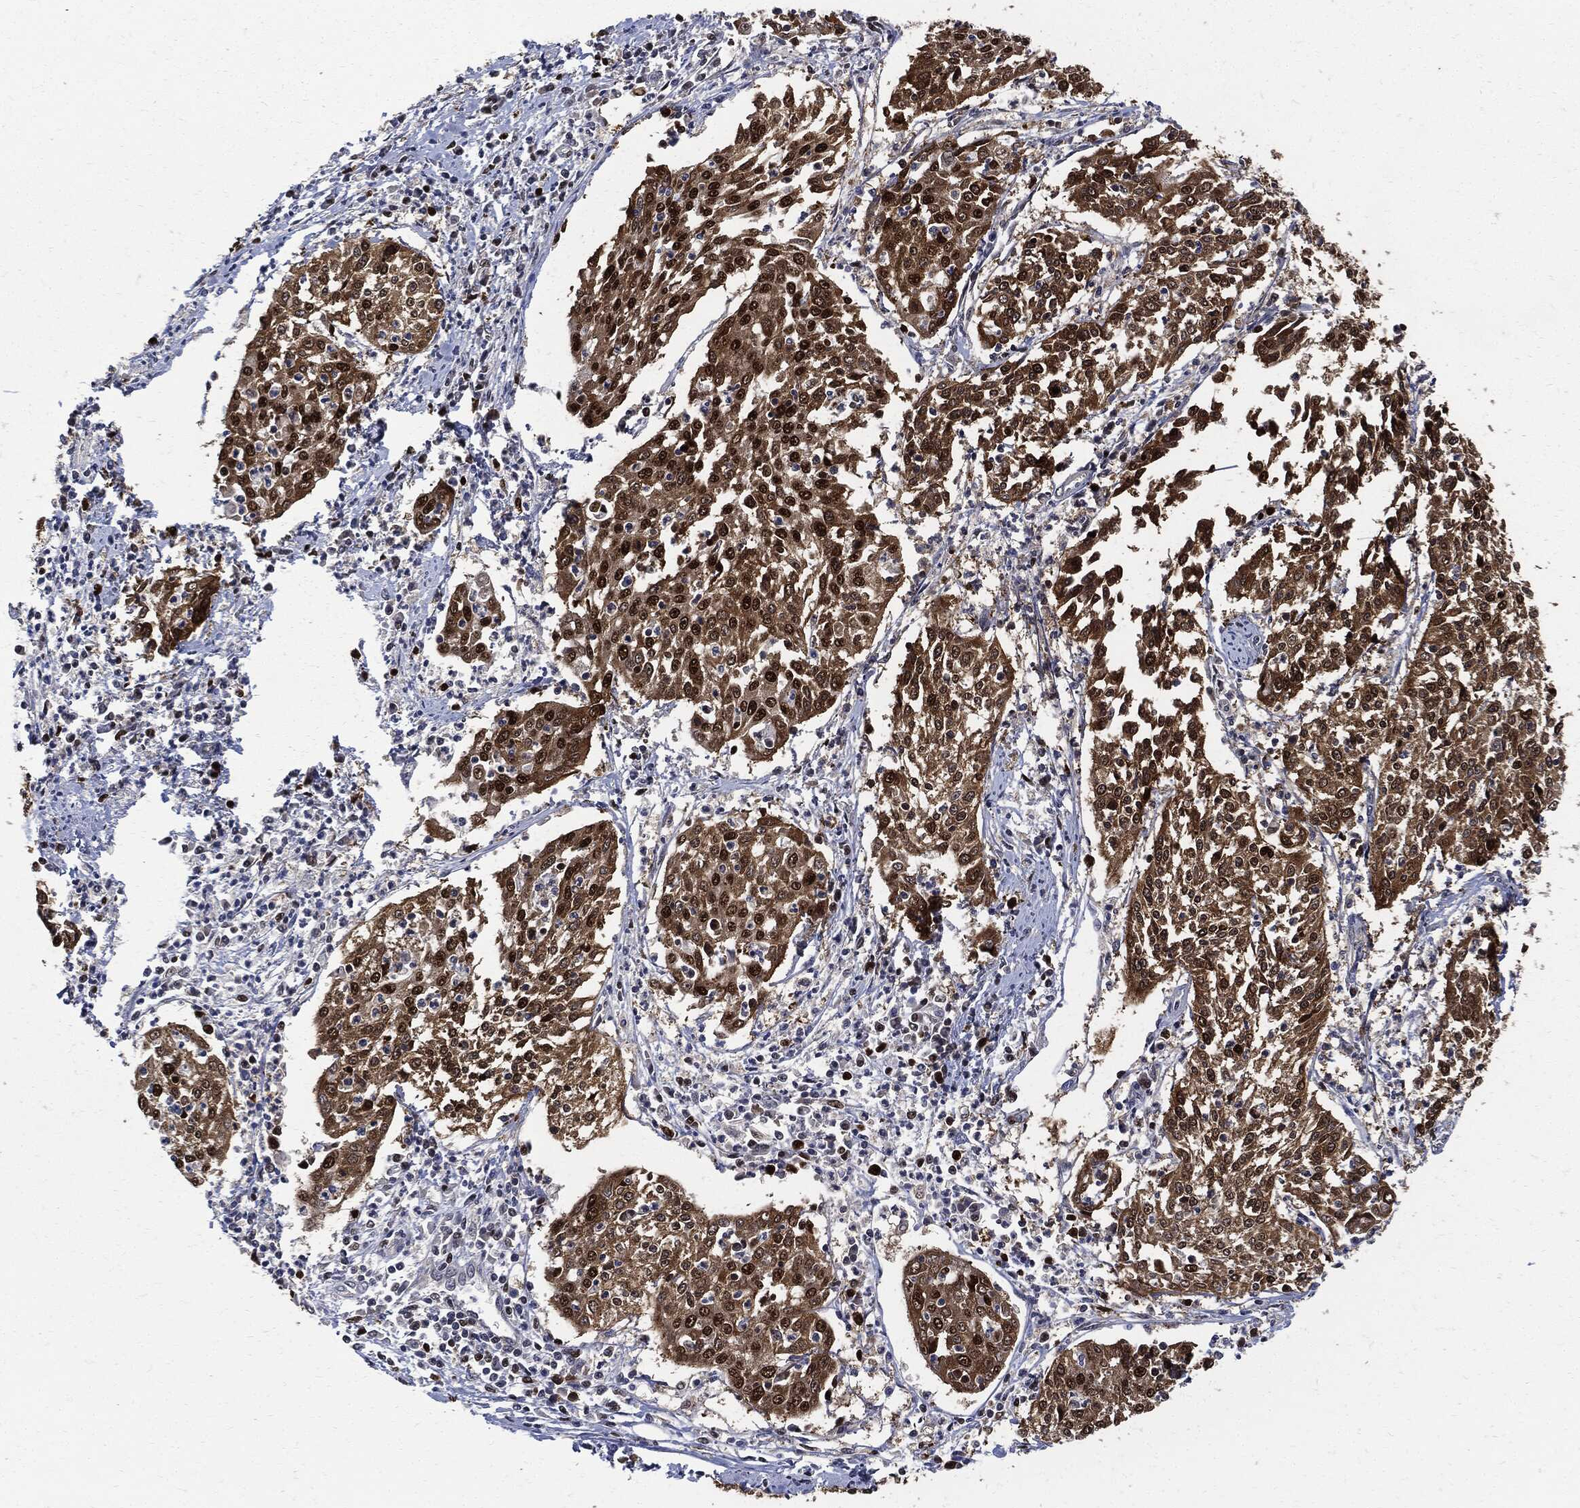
{"staining": {"intensity": "moderate", "quantity": ">75%", "location": "cytoplasmic/membranous,nuclear"}, "tissue": "cervical cancer", "cell_type": "Tumor cells", "image_type": "cancer", "snomed": [{"axis": "morphology", "description": "Squamous cell carcinoma, NOS"}, {"axis": "topography", "description": "Cervix"}], "caption": "Immunohistochemical staining of cervical squamous cell carcinoma displays medium levels of moderate cytoplasmic/membranous and nuclear protein positivity in approximately >75% of tumor cells.", "gene": "PCNA", "patient": {"sex": "female", "age": 41}}